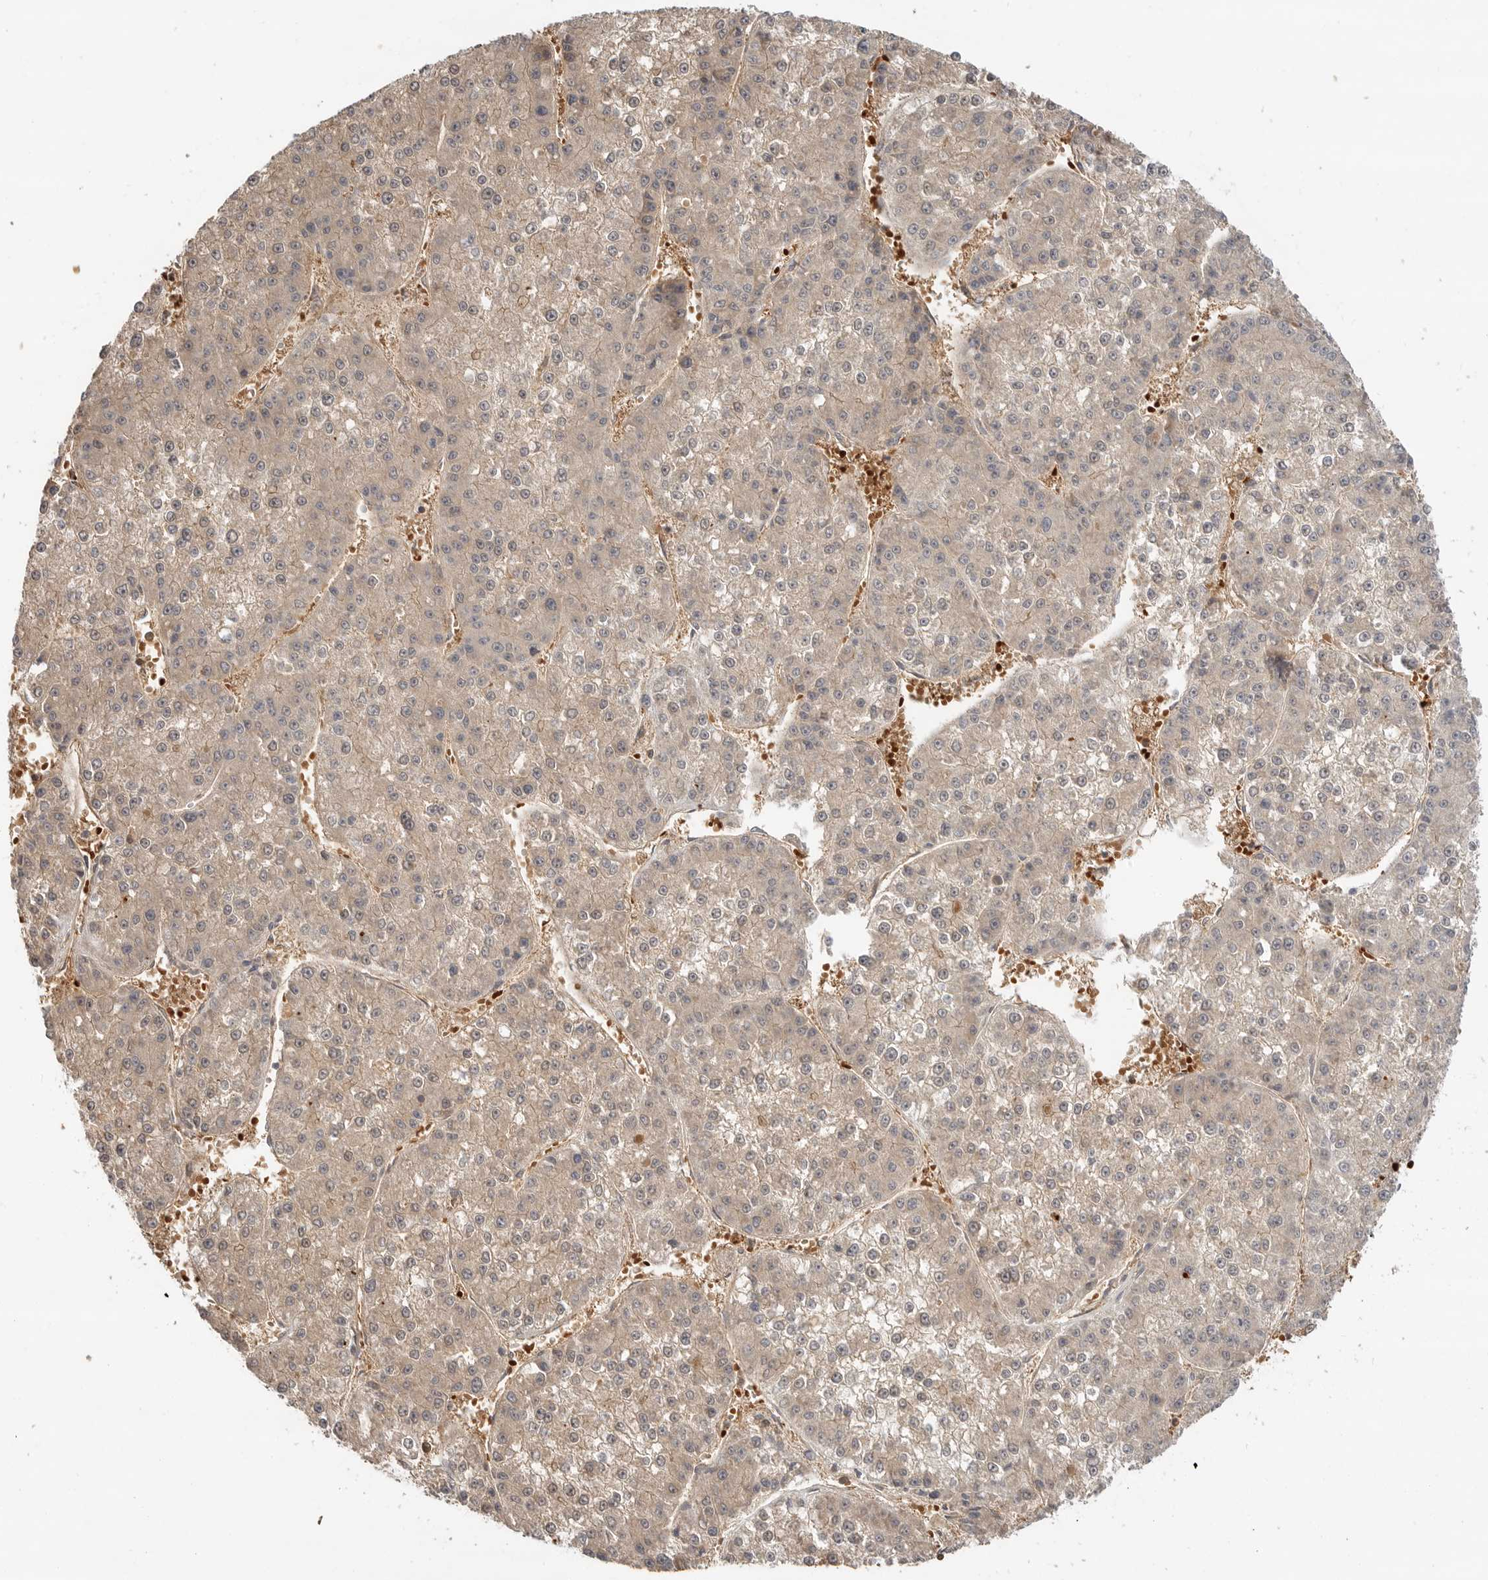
{"staining": {"intensity": "weak", "quantity": ">75%", "location": "cytoplasmic/membranous"}, "tissue": "liver cancer", "cell_type": "Tumor cells", "image_type": "cancer", "snomed": [{"axis": "morphology", "description": "Carcinoma, Hepatocellular, NOS"}, {"axis": "topography", "description": "Liver"}], "caption": "This is a histology image of IHC staining of liver hepatocellular carcinoma, which shows weak staining in the cytoplasmic/membranous of tumor cells.", "gene": "CLDN12", "patient": {"sex": "female", "age": 73}}